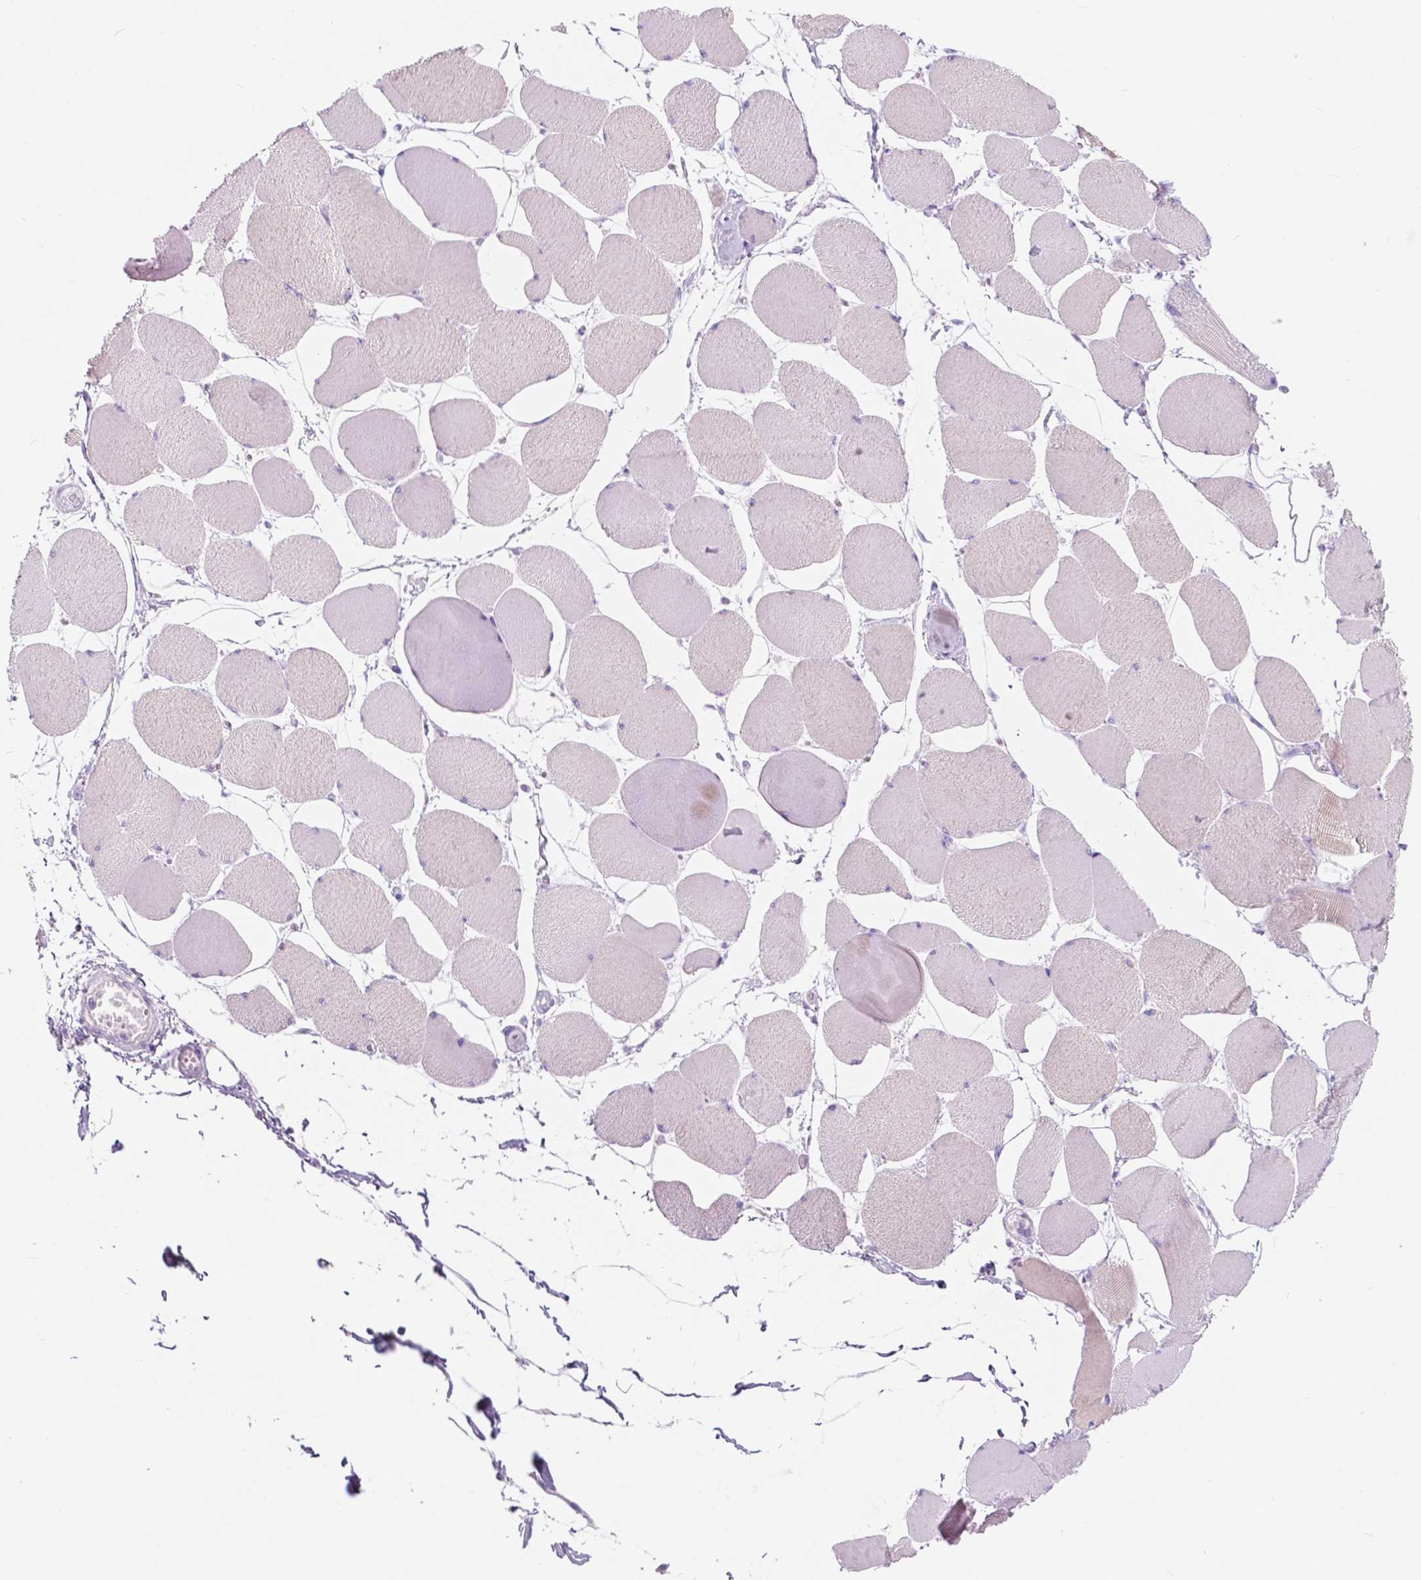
{"staining": {"intensity": "negative", "quantity": "none", "location": "none"}, "tissue": "skeletal muscle", "cell_type": "Myocytes", "image_type": "normal", "snomed": [{"axis": "morphology", "description": "Normal tissue, NOS"}, {"axis": "topography", "description": "Skeletal muscle"}], "caption": "Myocytes are negative for protein expression in normal human skeletal muscle.", "gene": "CUZD1", "patient": {"sex": "female", "age": 75}}